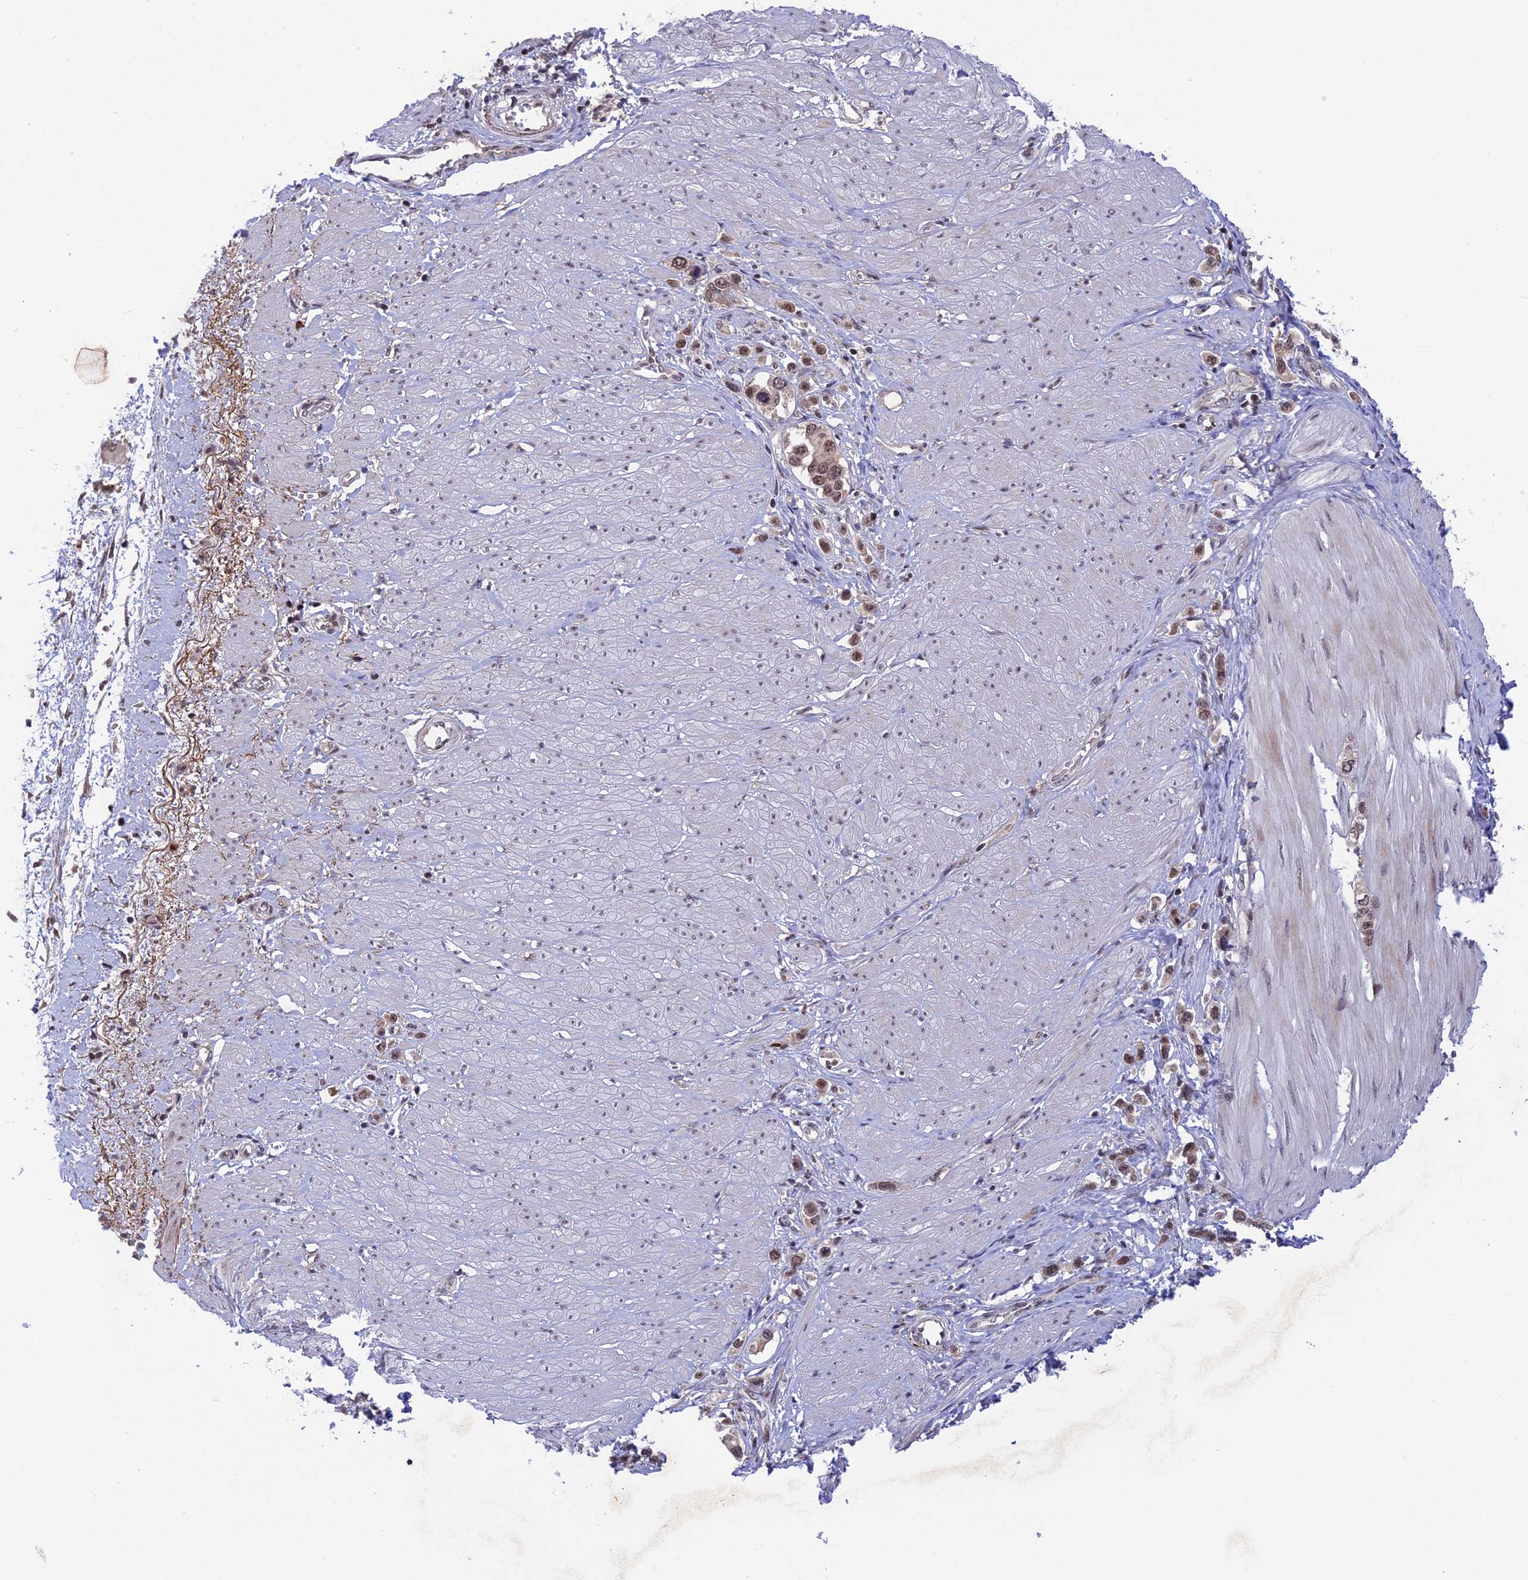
{"staining": {"intensity": "moderate", "quantity": ">75%", "location": "nuclear"}, "tissue": "stomach cancer", "cell_type": "Tumor cells", "image_type": "cancer", "snomed": [{"axis": "morphology", "description": "Adenocarcinoma, NOS"}, {"axis": "topography", "description": "Stomach"}], "caption": "Stomach adenocarcinoma stained for a protein (brown) demonstrates moderate nuclear positive staining in approximately >75% of tumor cells.", "gene": "POLR2C", "patient": {"sex": "female", "age": 65}}